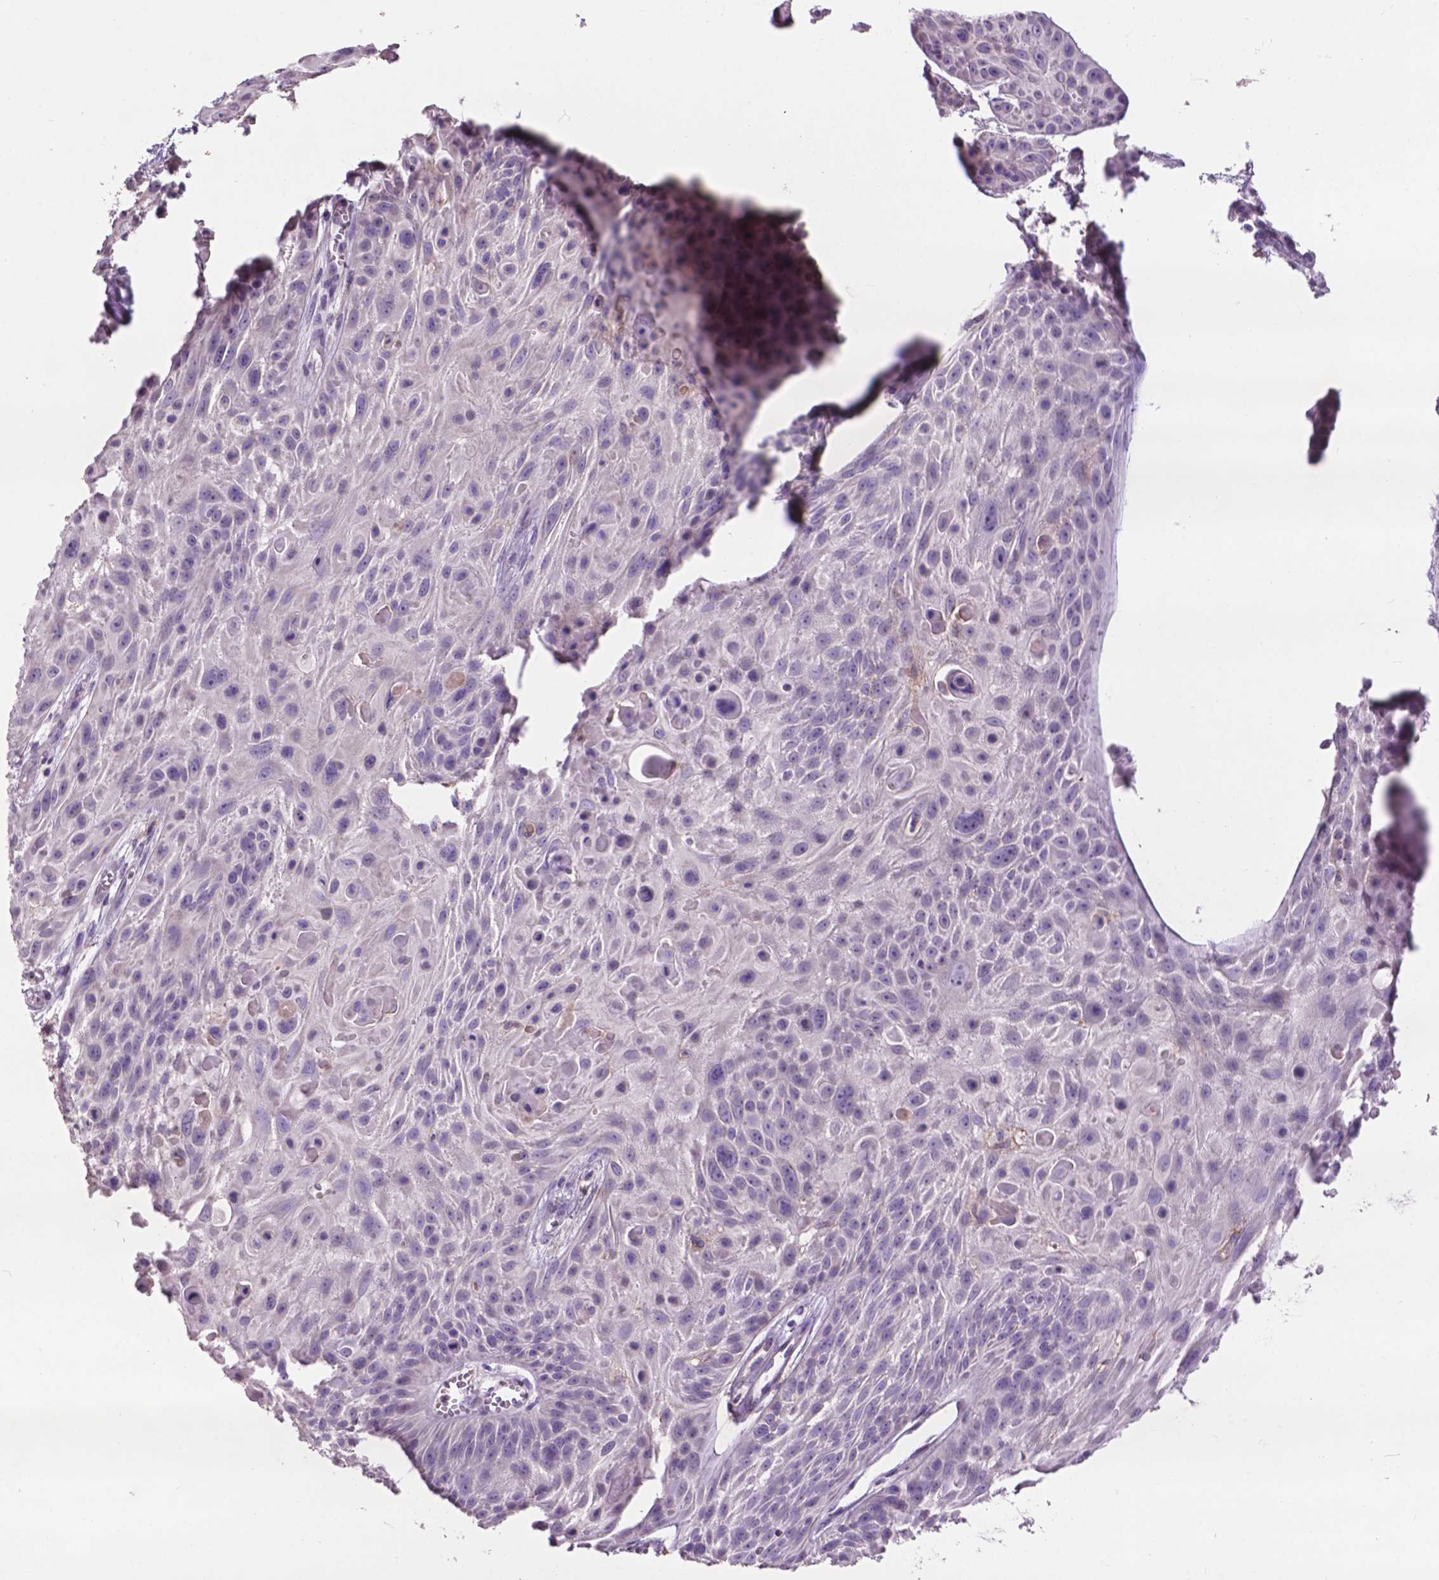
{"staining": {"intensity": "negative", "quantity": "none", "location": "none"}, "tissue": "skin cancer", "cell_type": "Tumor cells", "image_type": "cancer", "snomed": [{"axis": "morphology", "description": "Squamous cell carcinoma, NOS"}, {"axis": "topography", "description": "Skin"}, {"axis": "topography", "description": "Anal"}], "caption": "Squamous cell carcinoma (skin) was stained to show a protein in brown. There is no significant expression in tumor cells. (Stains: DAB immunohistochemistry with hematoxylin counter stain, Microscopy: brightfield microscopy at high magnification).", "gene": "PLSCR1", "patient": {"sex": "female", "age": 75}}